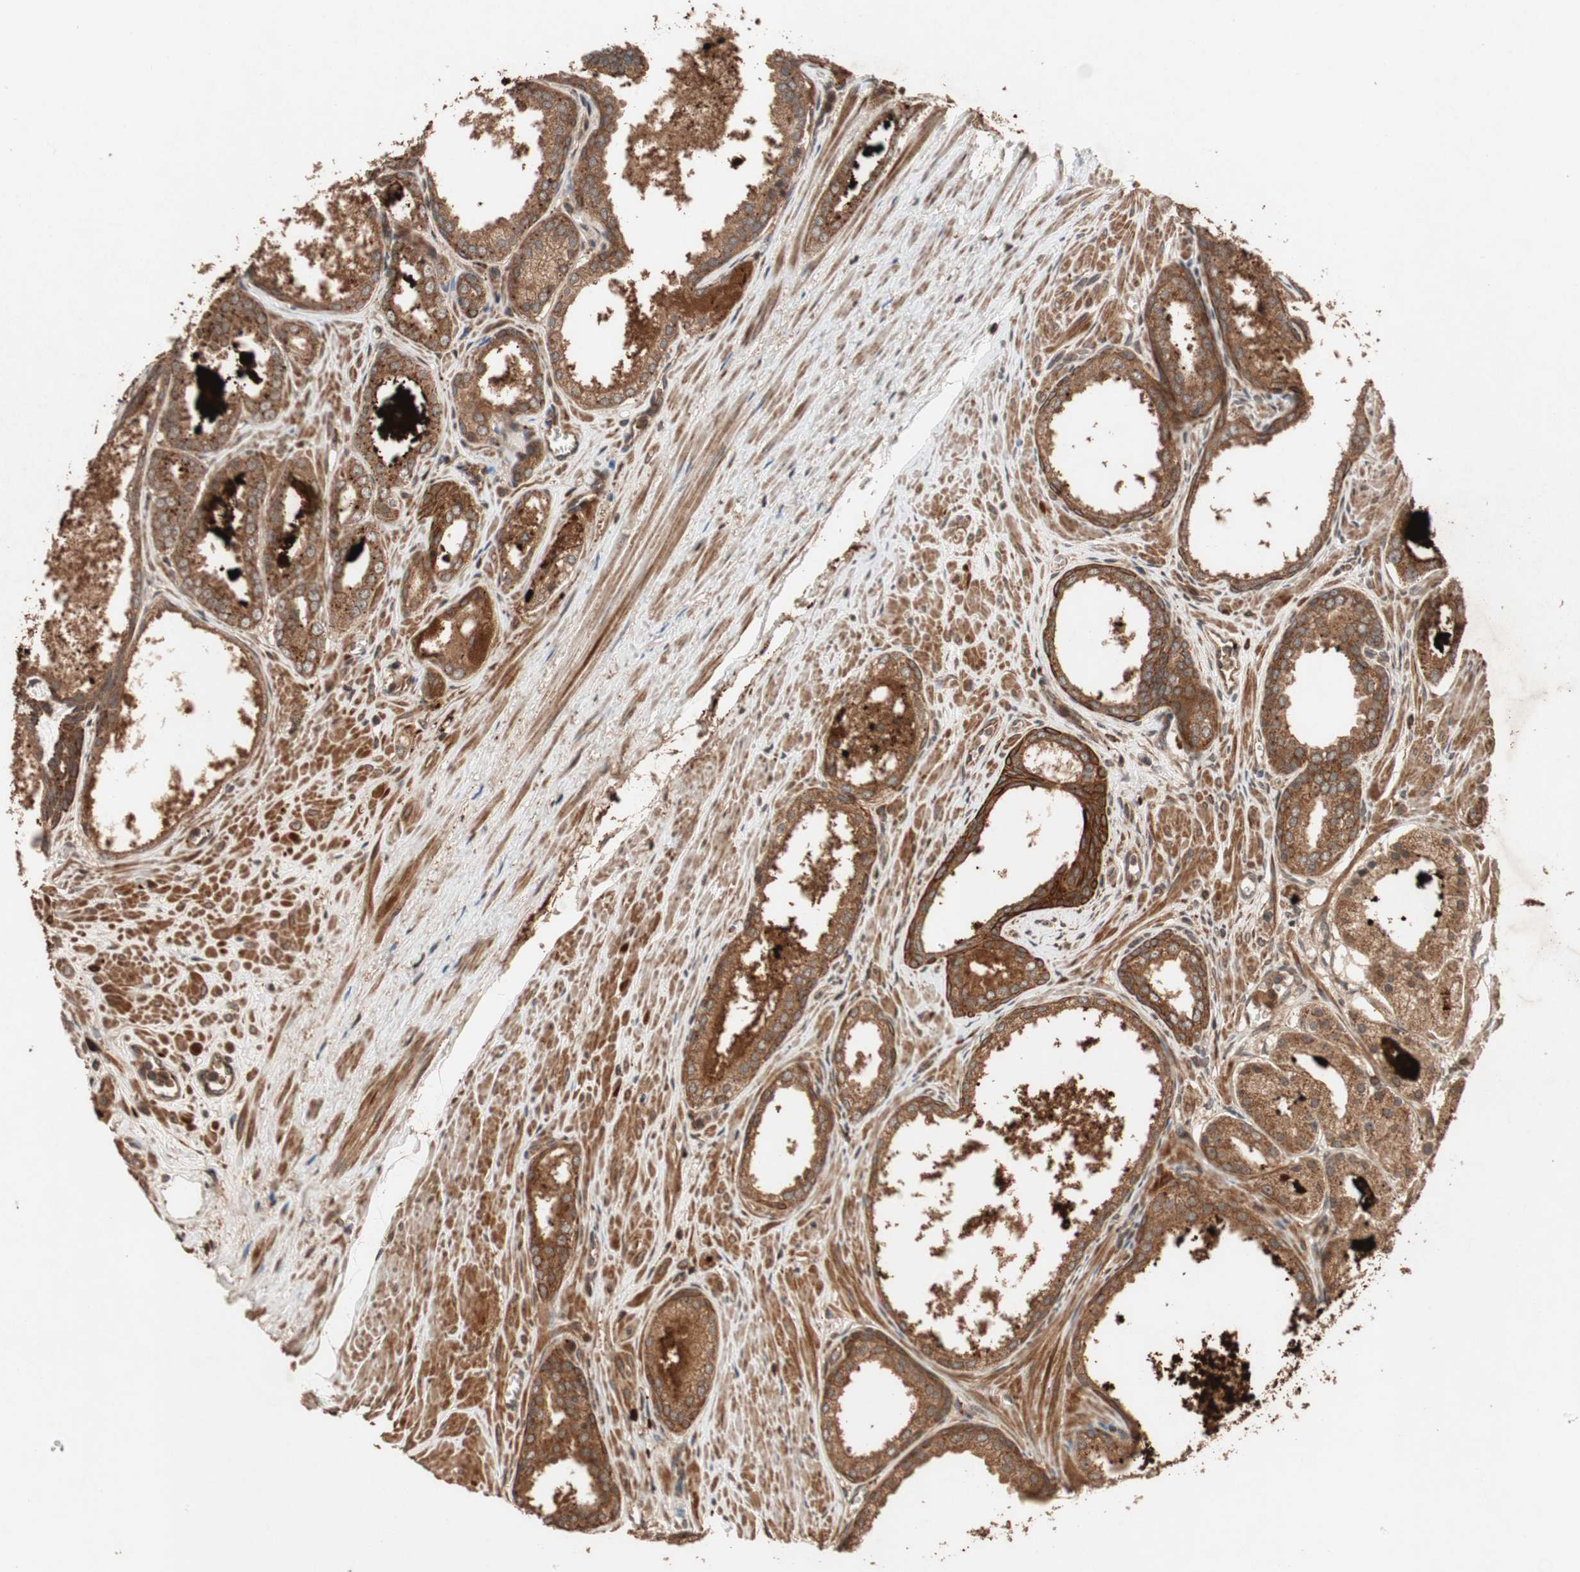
{"staining": {"intensity": "strong", "quantity": ">75%", "location": "cytoplasmic/membranous"}, "tissue": "prostate cancer", "cell_type": "Tumor cells", "image_type": "cancer", "snomed": [{"axis": "morphology", "description": "Adenocarcinoma, Low grade"}, {"axis": "topography", "description": "Prostate"}], "caption": "Prostate adenocarcinoma (low-grade) tissue shows strong cytoplasmic/membranous positivity in about >75% of tumor cells The staining was performed using DAB, with brown indicating positive protein expression. Nuclei are stained blue with hematoxylin.", "gene": "RAB1A", "patient": {"sex": "male", "age": 57}}